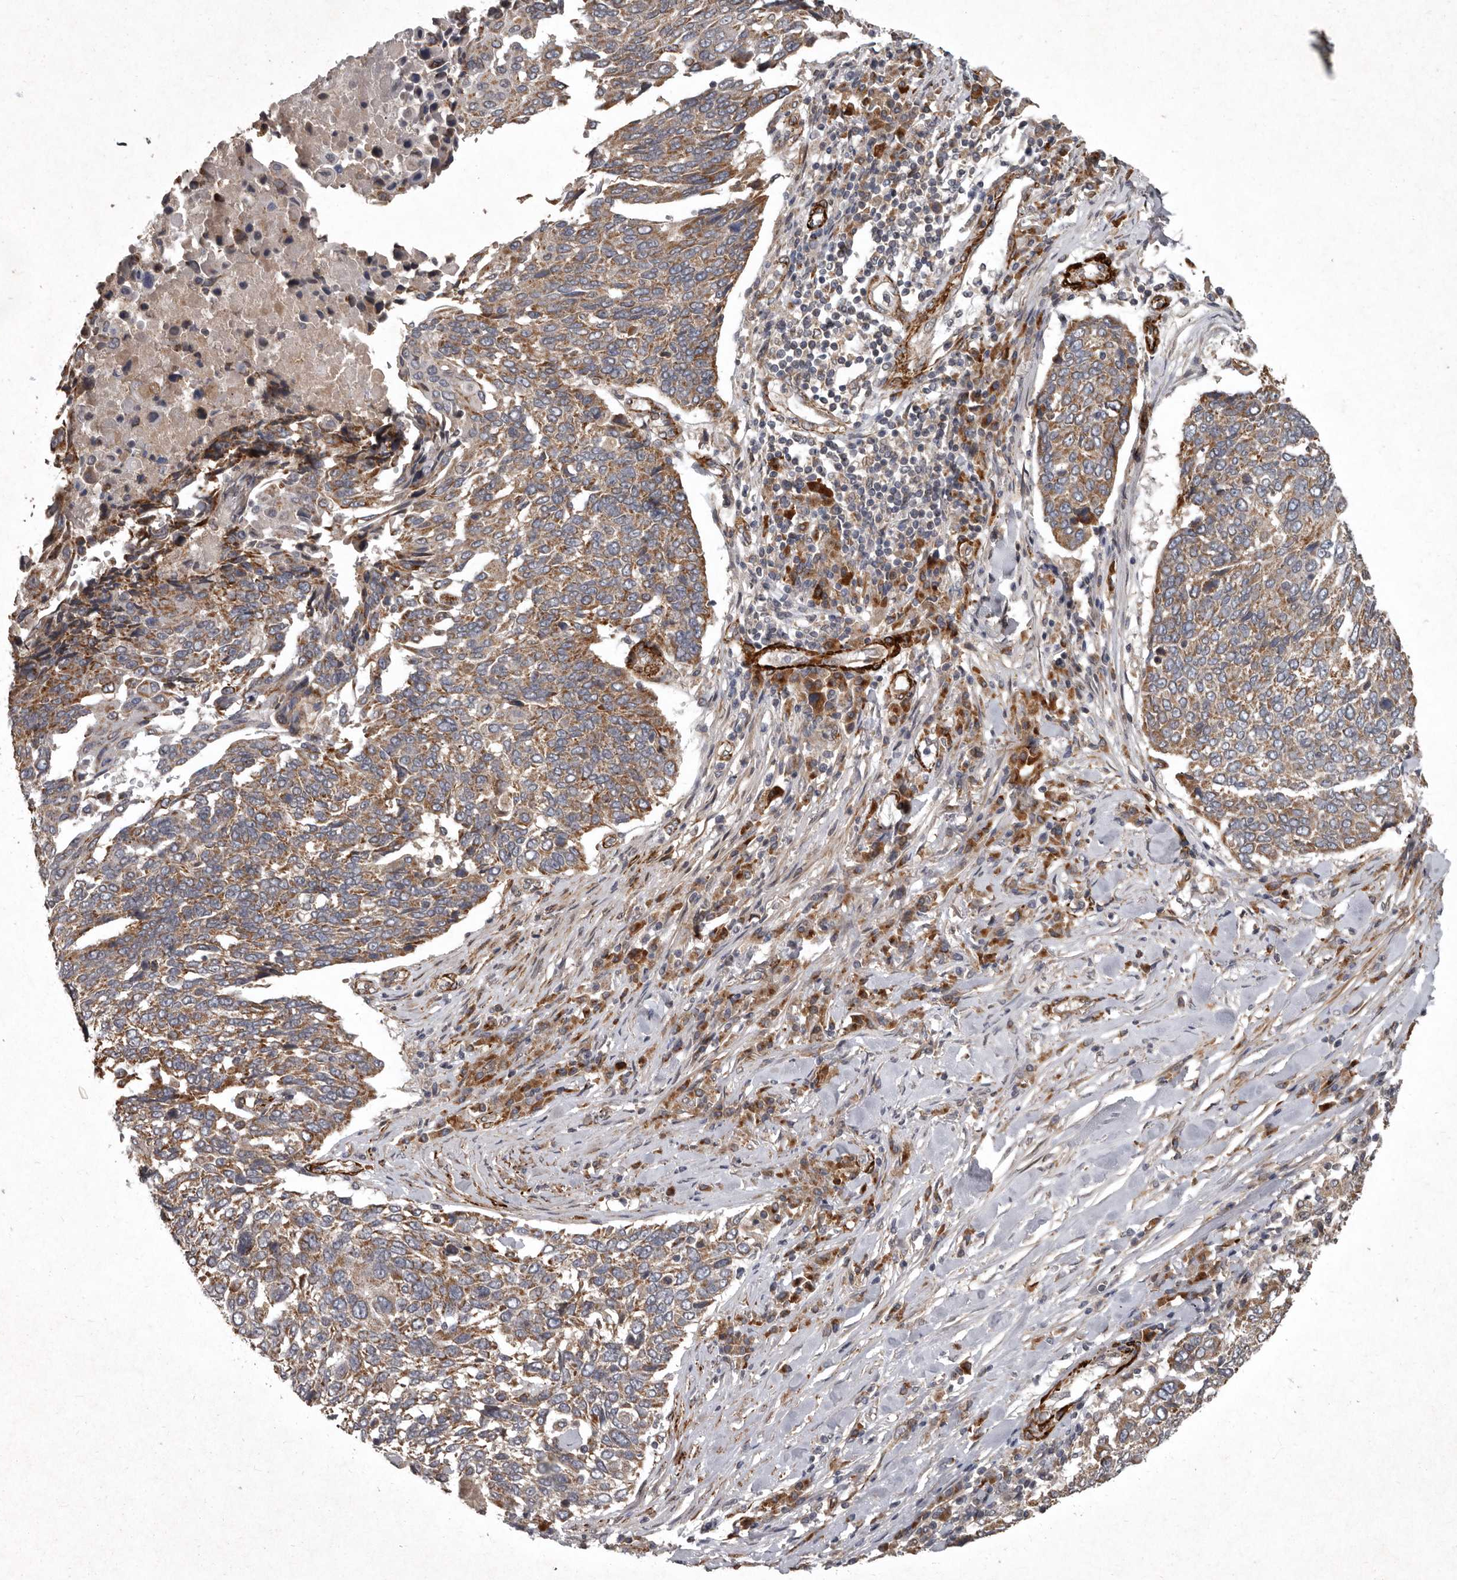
{"staining": {"intensity": "moderate", "quantity": ">75%", "location": "cytoplasmic/membranous"}, "tissue": "lung cancer", "cell_type": "Tumor cells", "image_type": "cancer", "snomed": [{"axis": "morphology", "description": "Squamous cell carcinoma, NOS"}, {"axis": "topography", "description": "Lung"}], "caption": "There is medium levels of moderate cytoplasmic/membranous staining in tumor cells of lung squamous cell carcinoma, as demonstrated by immunohistochemical staining (brown color).", "gene": "MRPS15", "patient": {"sex": "male", "age": 66}}